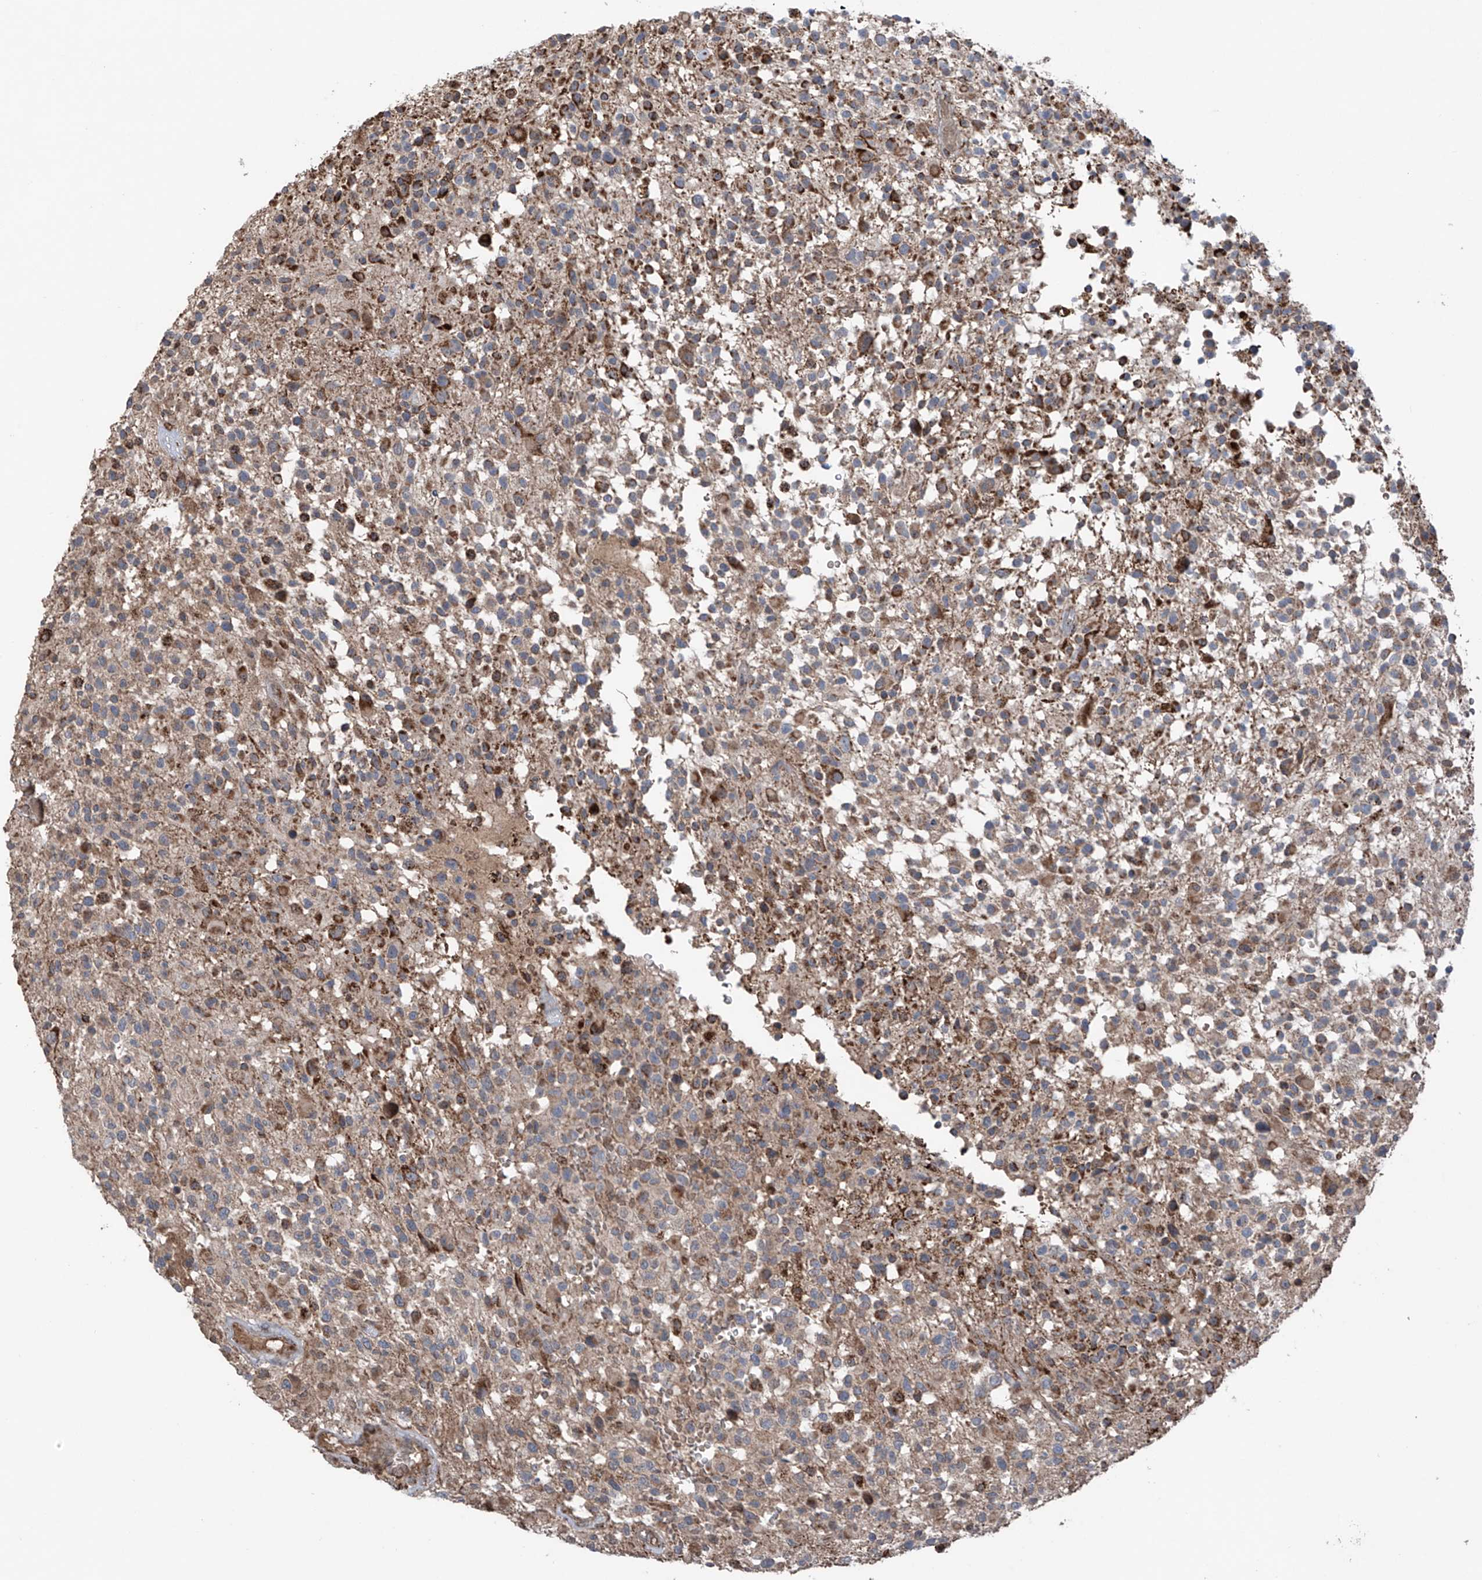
{"staining": {"intensity": "moderate", "quantity": "25%-75%", "location": "cytoplasmic/membranous"}, "tissue": "glioma", "cell_type": "Tumor cells", "image_type": "cancer", "snomed": [{"axis": "morphology", "description": "Glioma, malignant, High grade"}, {"axis": "morphology", "description": "Glioblastoma, NOS"}, {"axis": "topography", "description": "Brain"}], "caption": "This photomicrograph displays immunohistochemistry staining of glioma, with medium moderate cytoplasmic/membranous positivity in about 25%-75% of tumor cells.", "gene": "SAMD3", "patient": {"sex": "male", "age": 60}}